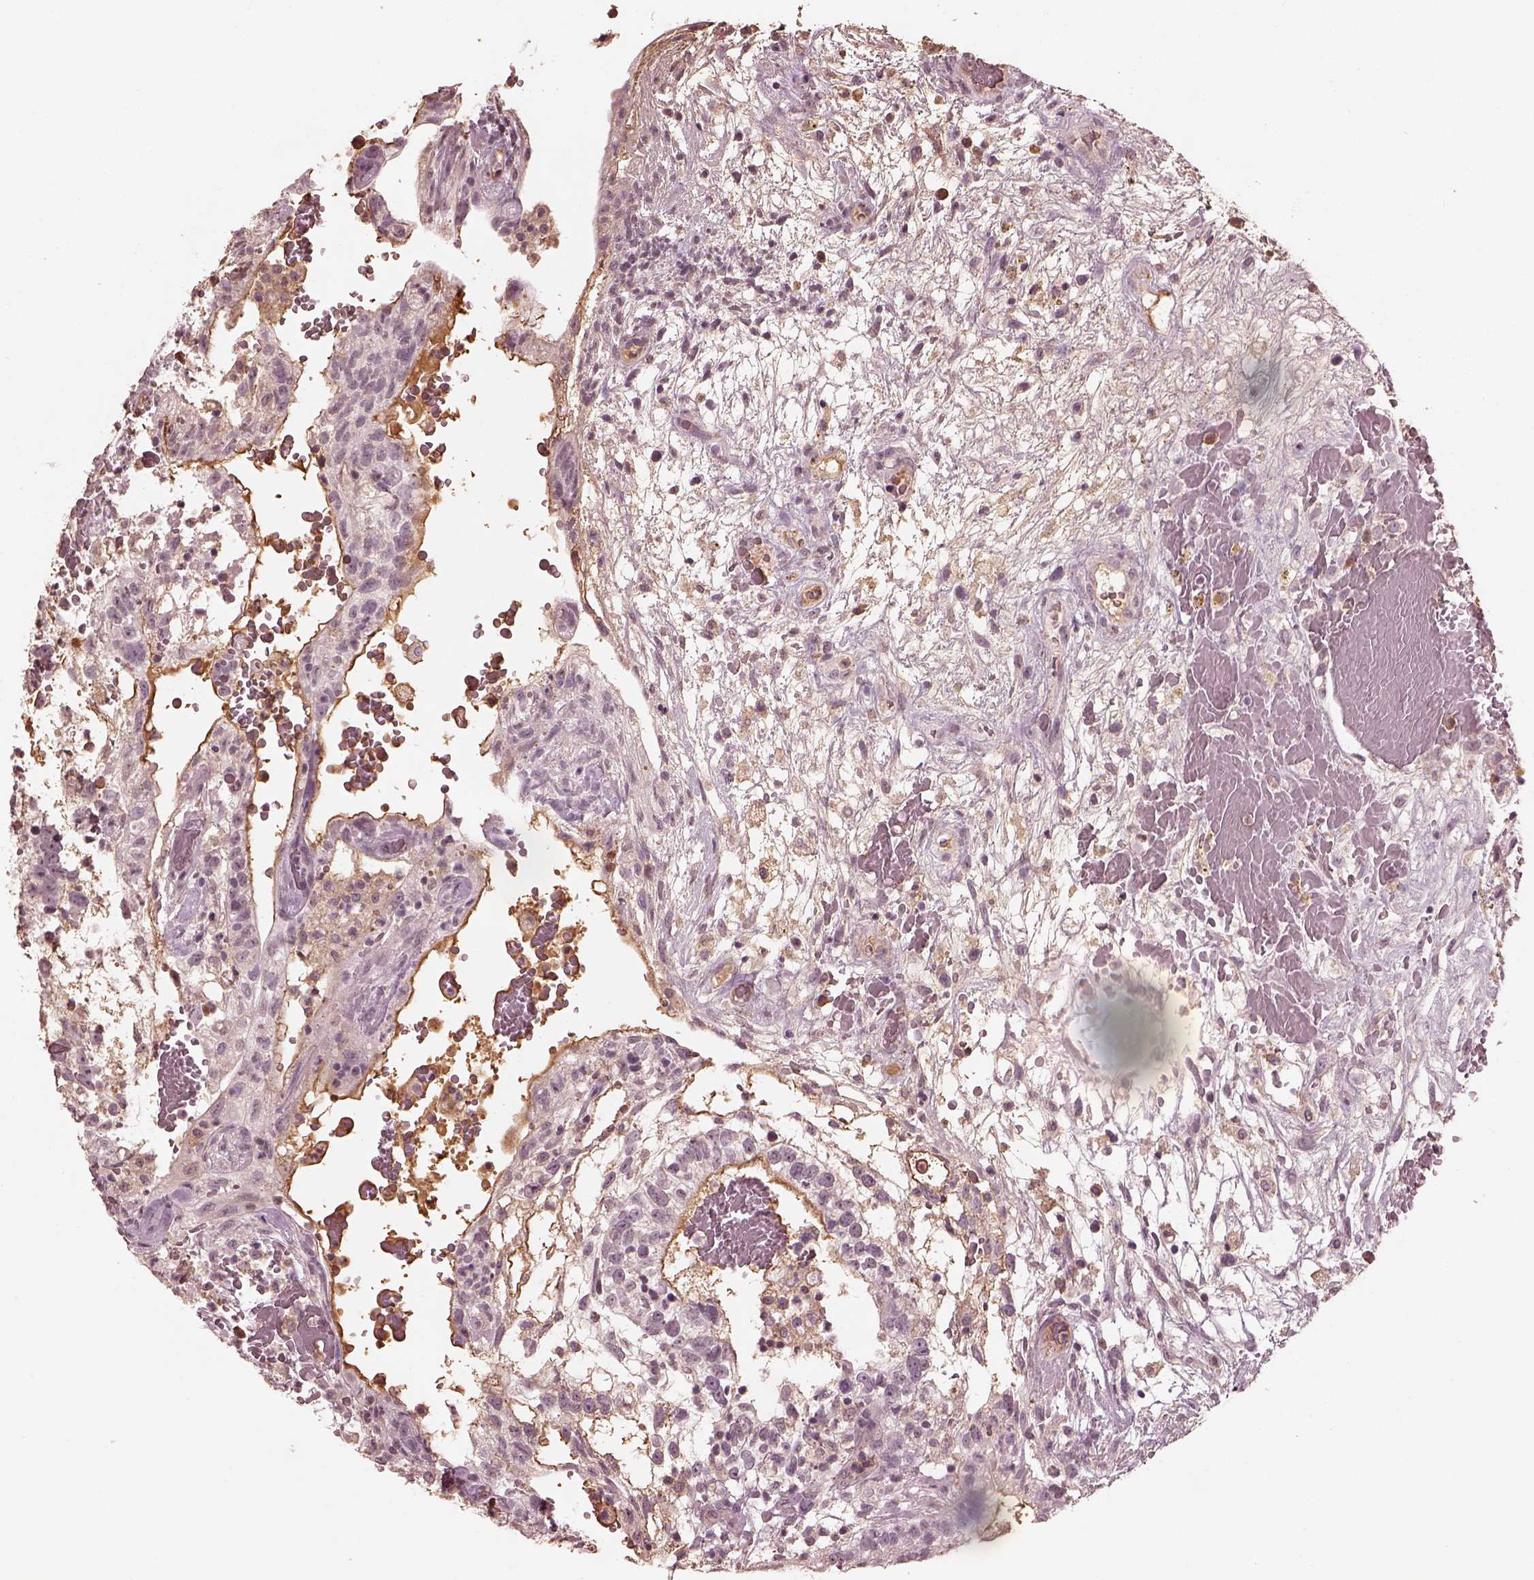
{"staining": {"intensity": "negative", "quantity": "none", "location": "none"}, "tissue": "testis cancer", "cell_type": "Tumor cells", "image_type": "cancer", "snomed": [{"axis": "morphology", "description": "Normal tissue, NOS"}, {"axis": "morphology", "description": "Carcinoma, Embryonal, NOS"}, {"axis": "topography", "description": "Testis"}], "caption": "Tumor cells show no significant expression in embryonal carcinoma (testis). The staining was performed using DAB to visualize the protein expression in brown, while the nuclei were stained in blue with hematoxylin (Magnification: 20x).", "gene": "CALR3", "patient": {"sex": "male", "age": 32}}